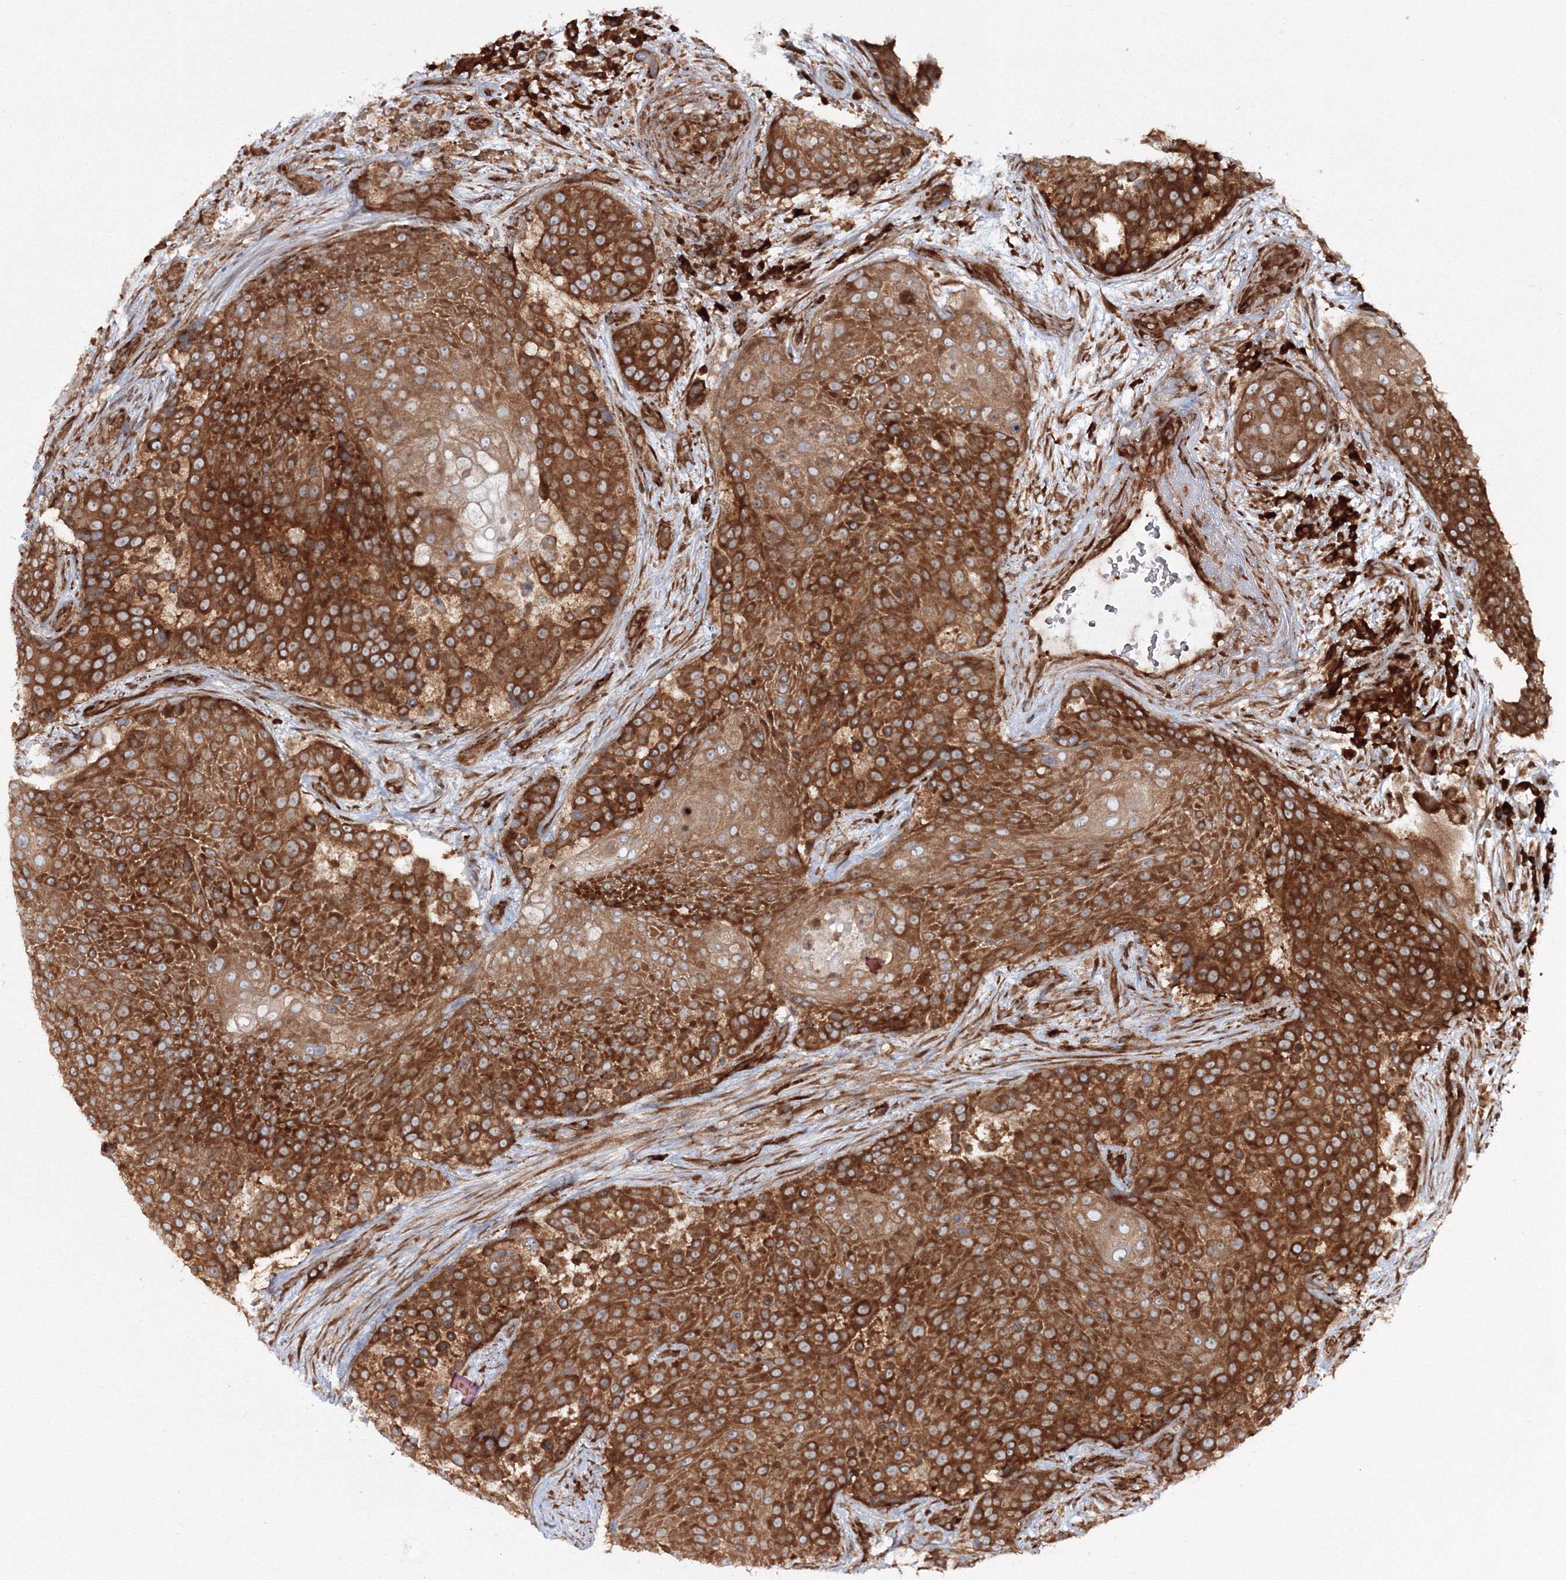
{"staining": {"intensity": "strong", "quantity": ">75%", "location": "cytoplasmic/membranous"}, "tissue": "urothelial cancer", "cell_type": "Tumor cells", "image_type": "cancer", "snomed": [{"axis": "morphology", "description": "Urothelial carcinoma, High grade"}, {"axis": "topography", "description": "Urinary bladder"}], "caption": "IHC (DAB) staining of human urothelial cancer exhibits strong cytoplasmic/membranous protein expression in approximately >75% of tumor cells.", "gene": "HARS1", "patient": {"sex": "female", "age": 63}}